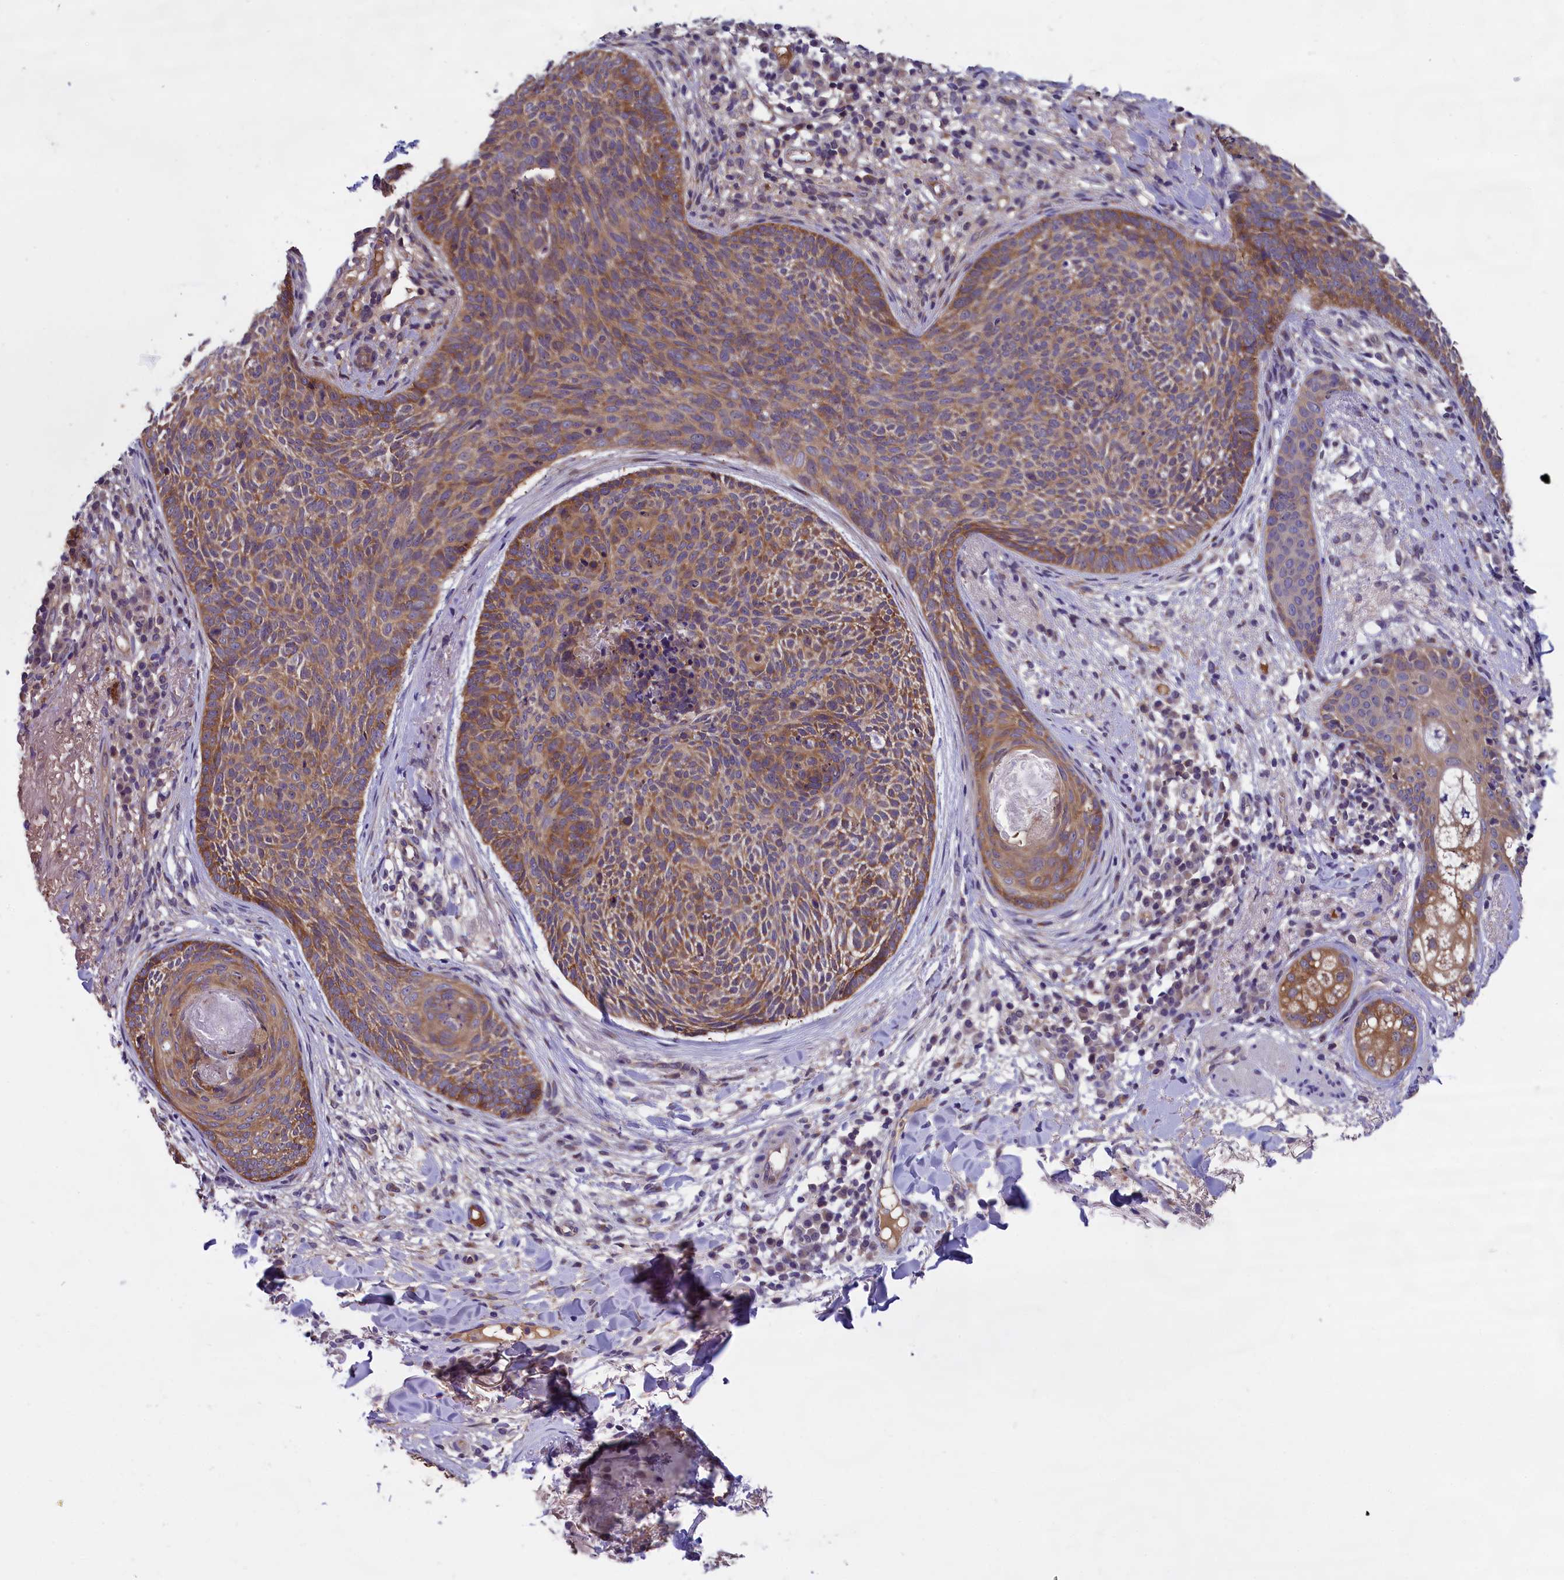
{"staining": {"intensity": "moderate", "quantity": ">75%", "location": "cytoplasmic/membranous"}, "tissue": "skin cancer", "cell_type": "Tumor cells", "image_type": "cancer", "snomed": [{"axis": "morphology", "description": "Basal cell carcinoma"}, {"axis": "topography", "description": "Skin"}], "caption": "Immunohistochemistry (DAB (3,3'-diaminobenzidine)) staining of basal cell carcinoma (skin) demonstrates moderate cytoplasmic/membranous protein expression in about >75% of tumor cells.", "gene": "ABCC8", "patient": {"sex": "male", "age": 85}}